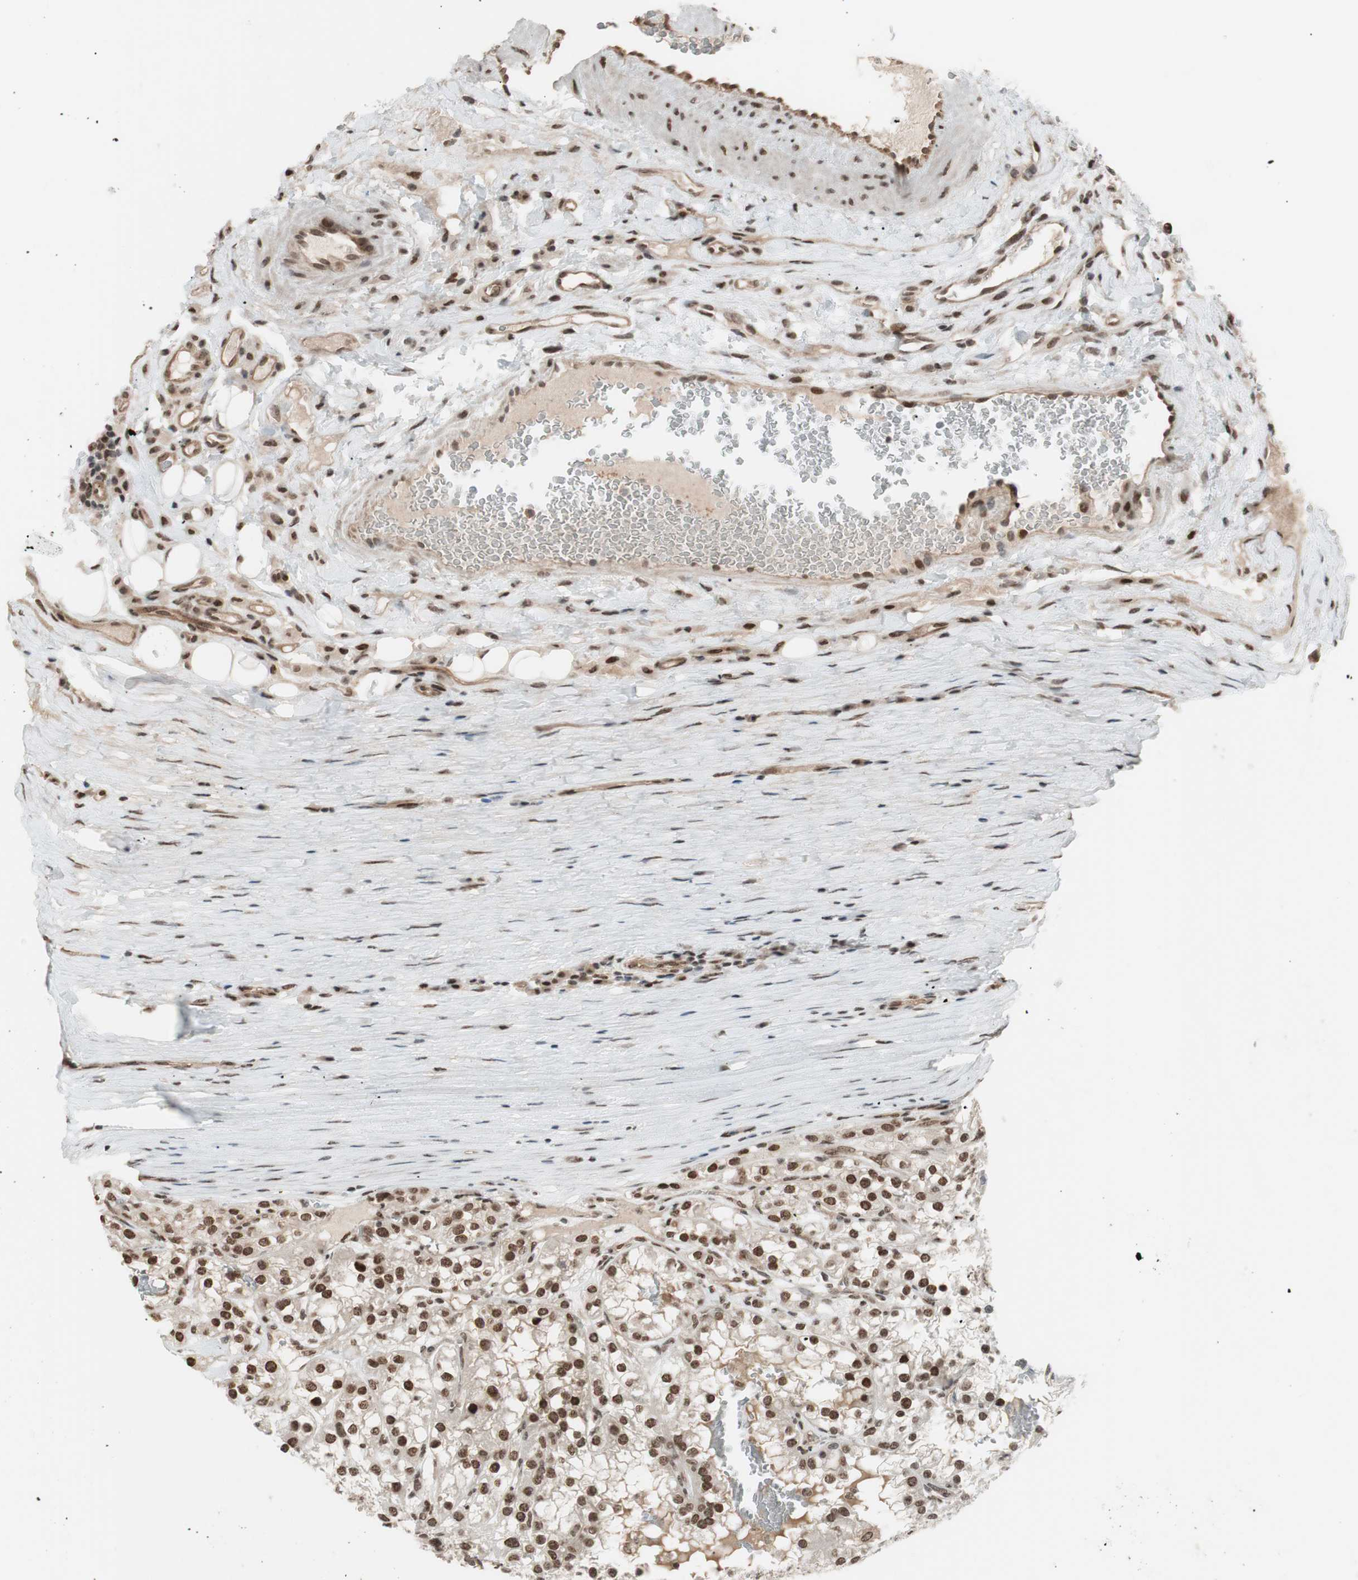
{"staining": {"intensity": "moderate", "quantity": "25%-75%", "location": "nuclear"}, "tissue": "renal cancer", "cell_type": "Tumor cells", "image_type": "cancer", "snomed": [{"axis": "morphology", "description": "Adenocarcinoma, NOS"}, {"axis": "topography", "description": "Kidney"}], "caption": "A photomicrograph of renal cancer stained for a protein shows moderate nuclear brown staining in tumor cells. The staining was performed using DAB to visualize the protein expression in brown, while the nuclei were stained in blue with hematoxylin (Magnification: 20x).", "gene": "SUFU", "patient": {"sex": "female", "age": 52}}